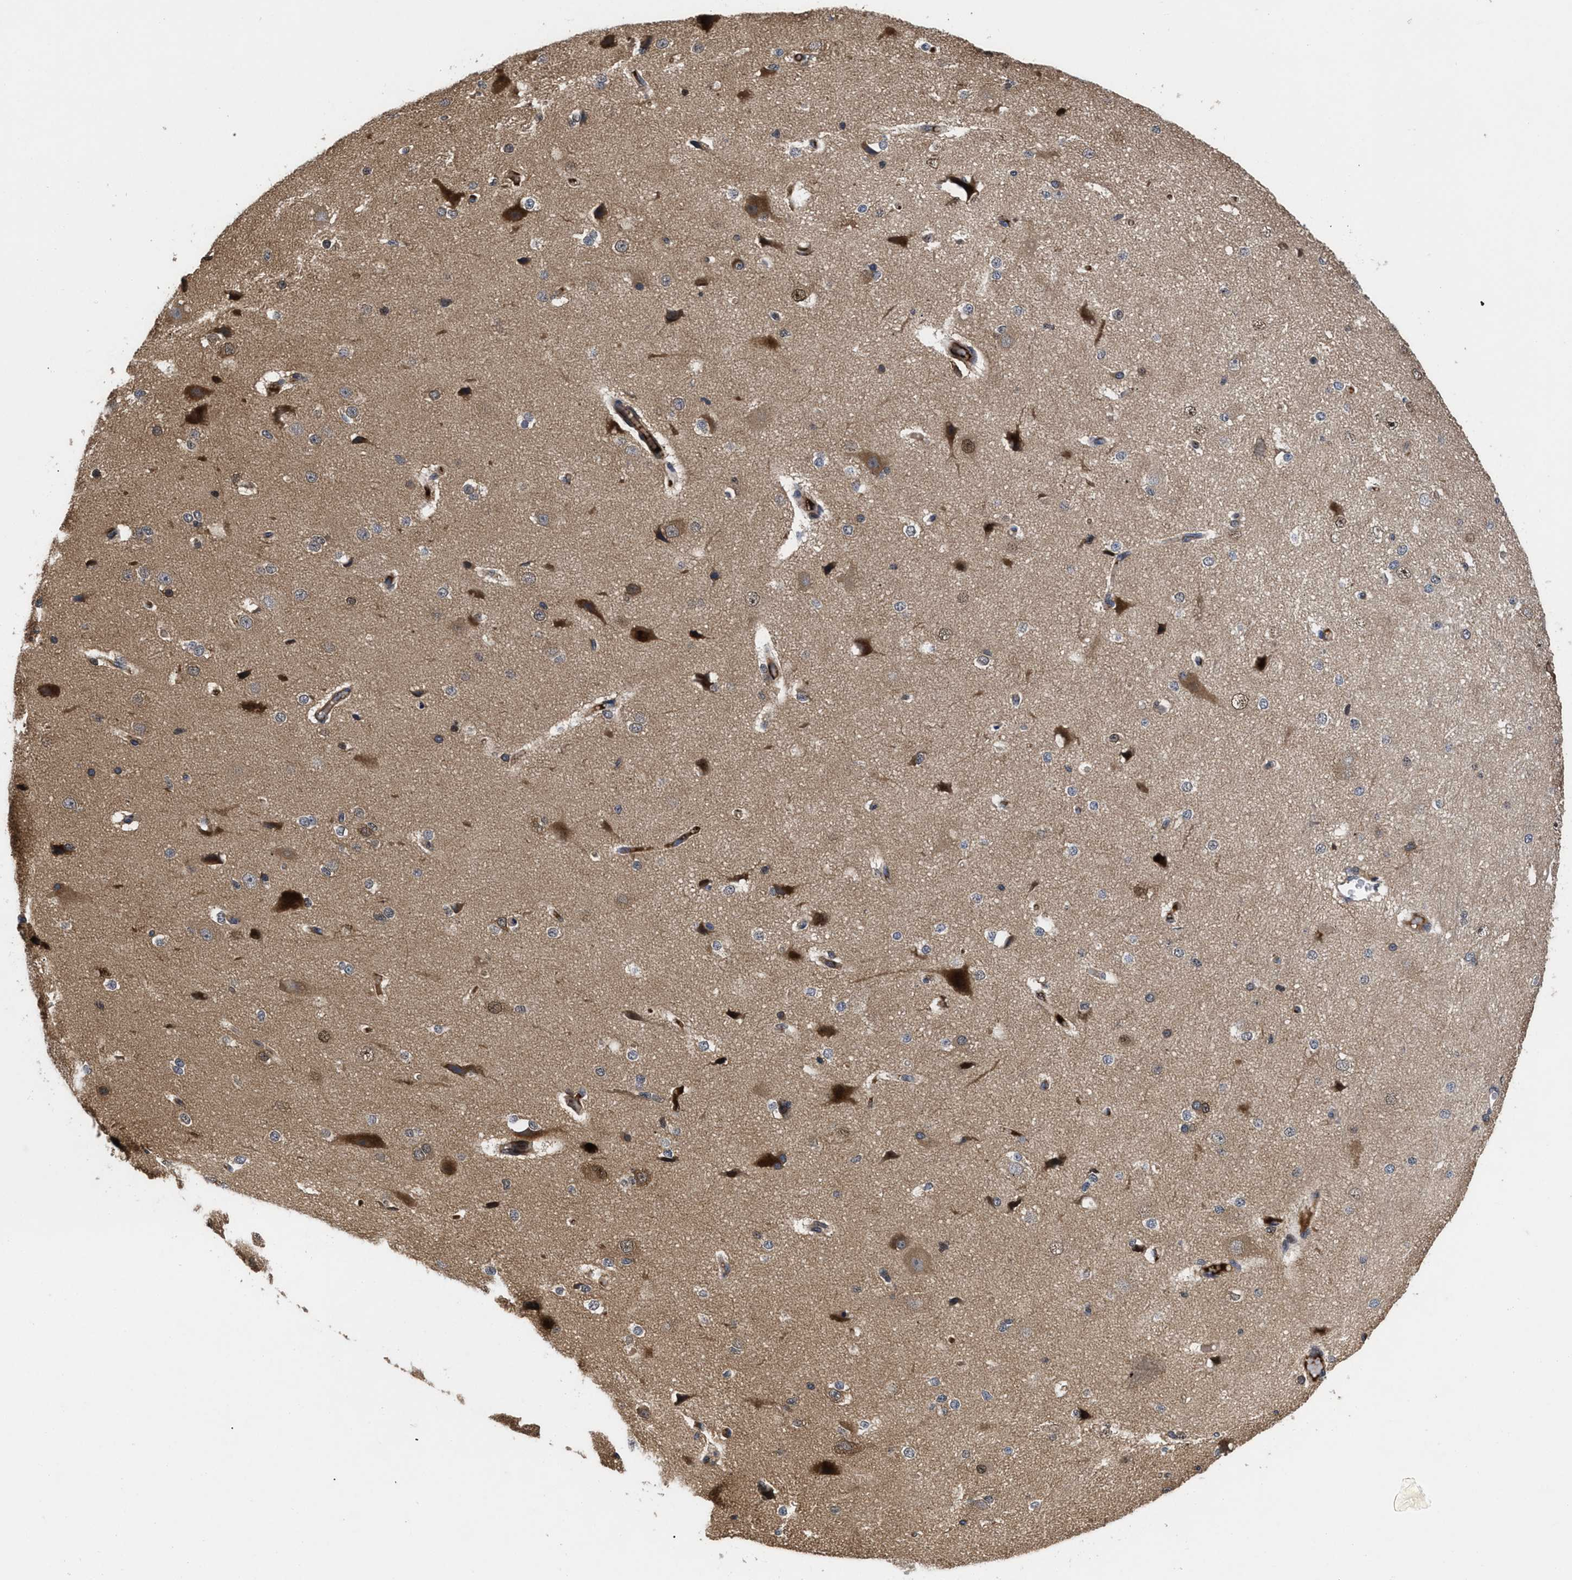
{"staining": {"intensity": "negative", "quantity": "none", "location": "none"}, "tissue": "cerebral cortex", "cell_type": "Endothelial cells", "image_type": "normal", "snomed": [{"axis": "morphology", "description": "Normal tissue, NOS"}, {"axis": "morphology", "description": "Developmental malformation"}, {"axis": "topography", "description": "Cerebral cortex"}], "caption": "Immunohistochemistry of unremarkable human cerebral cortex displays no staining in endothelial cells.", "gene": "FAM200A", "patient": {"sex": "female", "age": 30}}